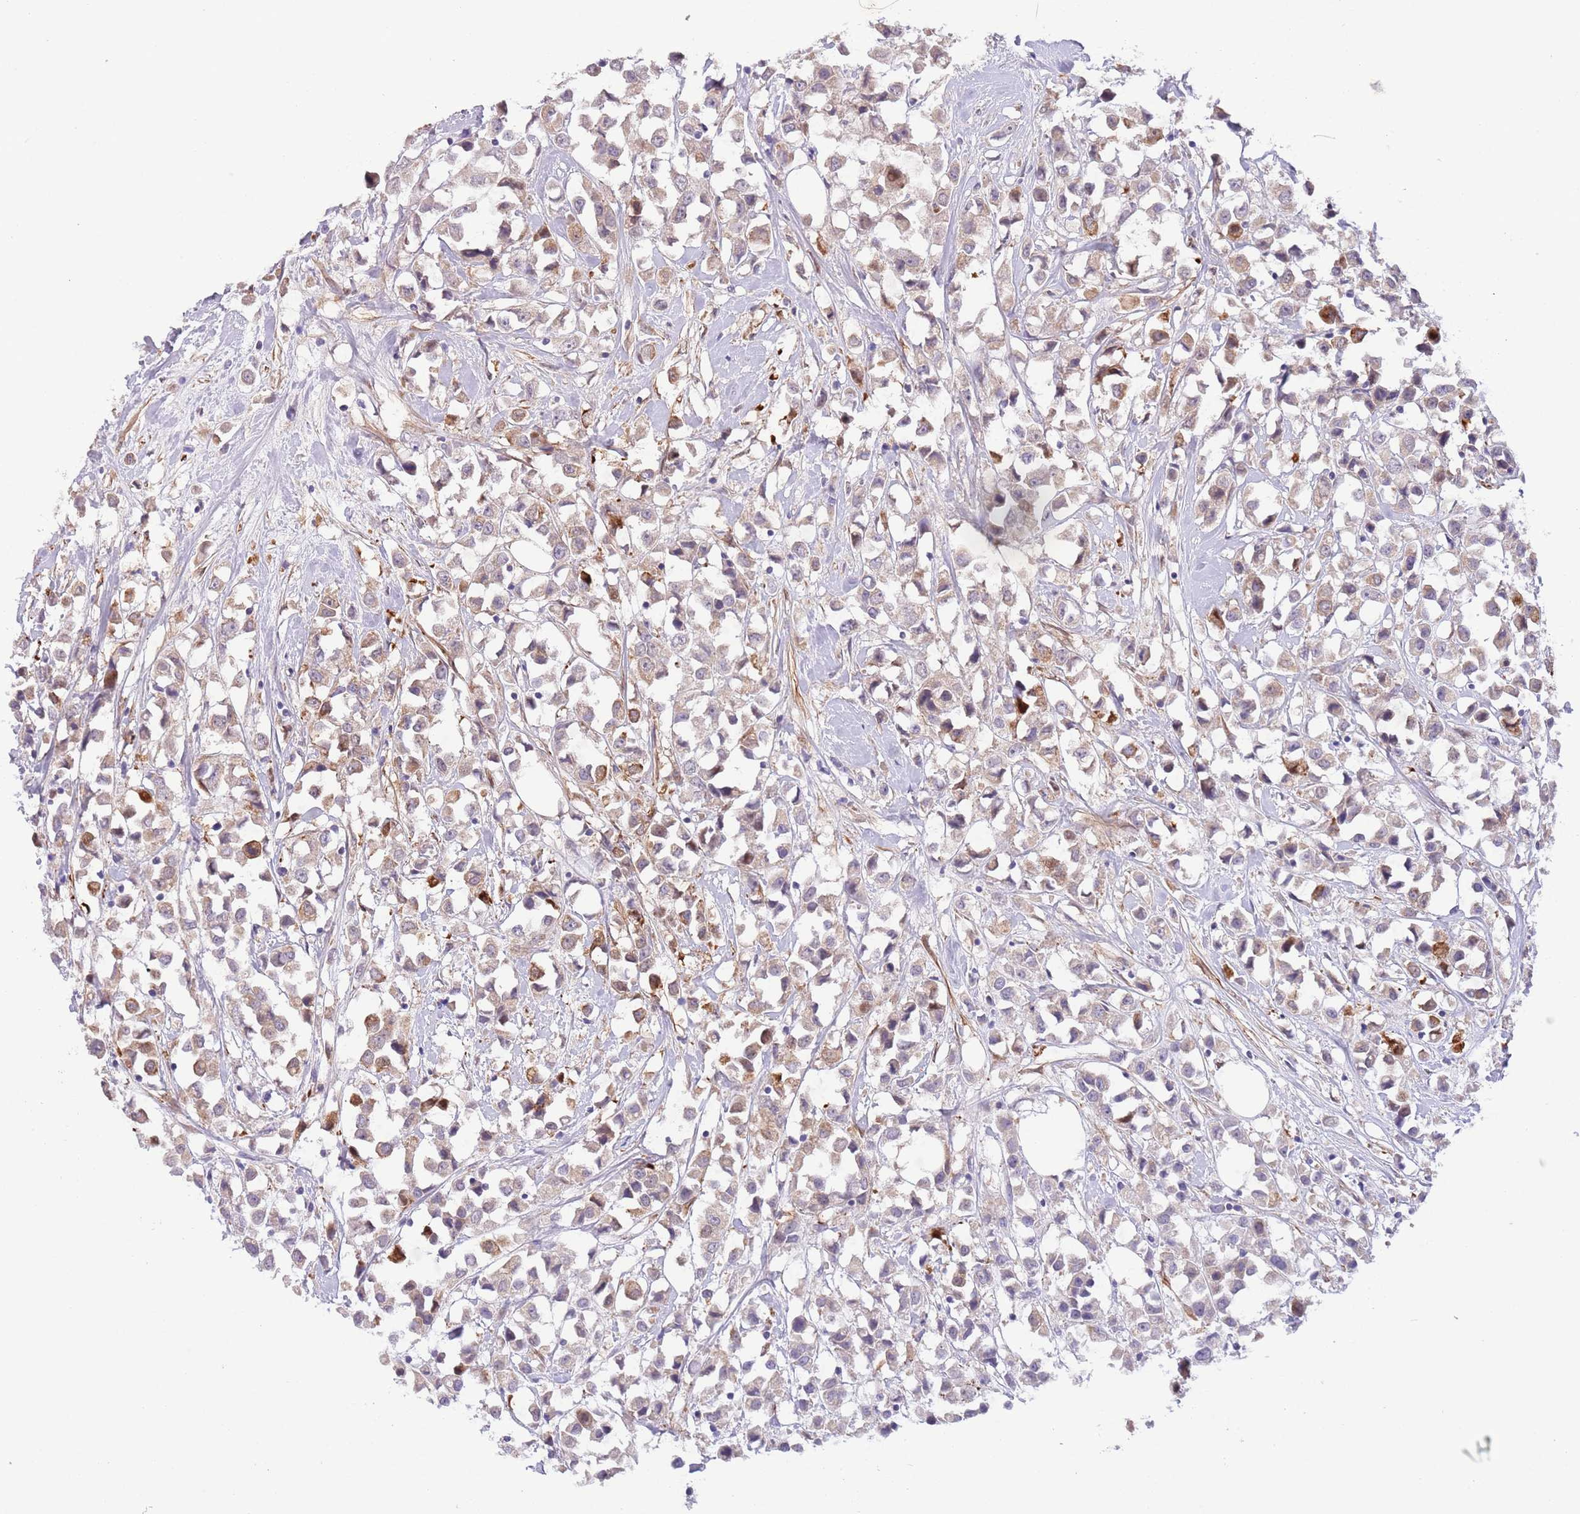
{"staining": {"intensity": "weak", "quantity": ">75%", "location": "cytoplasmic/membranous"}, "tissue": "breast cancer", "cell_type": "Tumor cells", "image_type": "cancer", "snomed": [{"axis": "morphology", "description": "Duct carcinoma"}, {"axis": "topography", "description": "Breast"}], "caption": "IHC histopathology image of breast cancer (intraductal carcinoma) stained for a protein (brown), which exhibits low levels of weak cytoplasmic/membranous positivity in about >75% of tumor cells.", "gene": "ZNF658", "patient": {"sex": "female", "age": 61}}